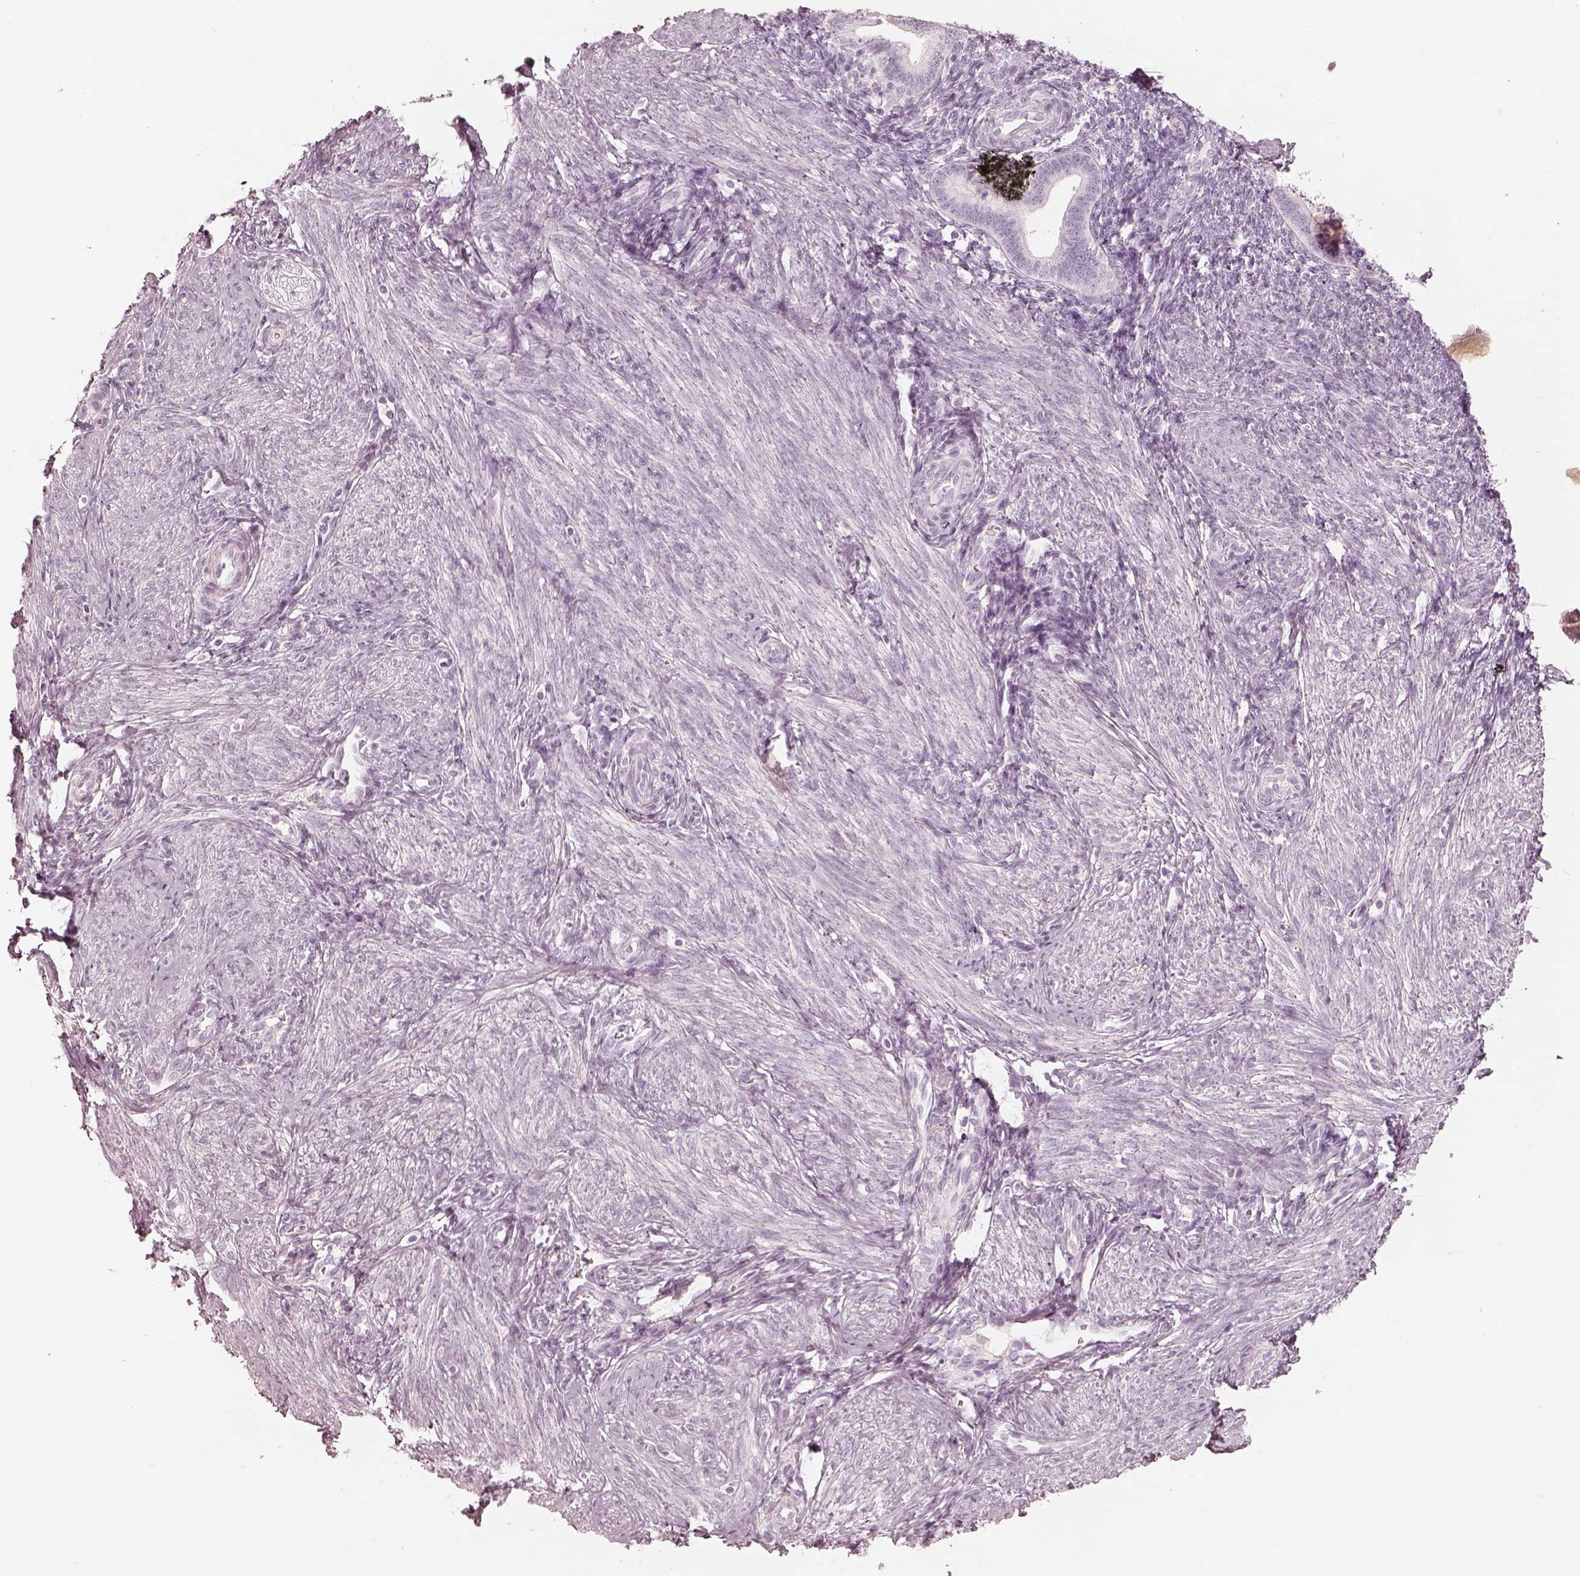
{"staining": {"intensity": "negative", "quantity": "none", "location": "none"}, "tissue": "endometrium", "cell_type": "Cells in endometrial stroma", "image_type": "normal", "snomed": [{"axis": "morphology", "description": "Normal tissue, NOS"}, {"axis": "topography", "description": "Endometrium"}], "caption": "Protein analysis of unremarkable endometrium reveals no significant positivity in cells in endometrial stroma.", "gene": "KRT82", "patient": {"sex": "female", "age": 40}}